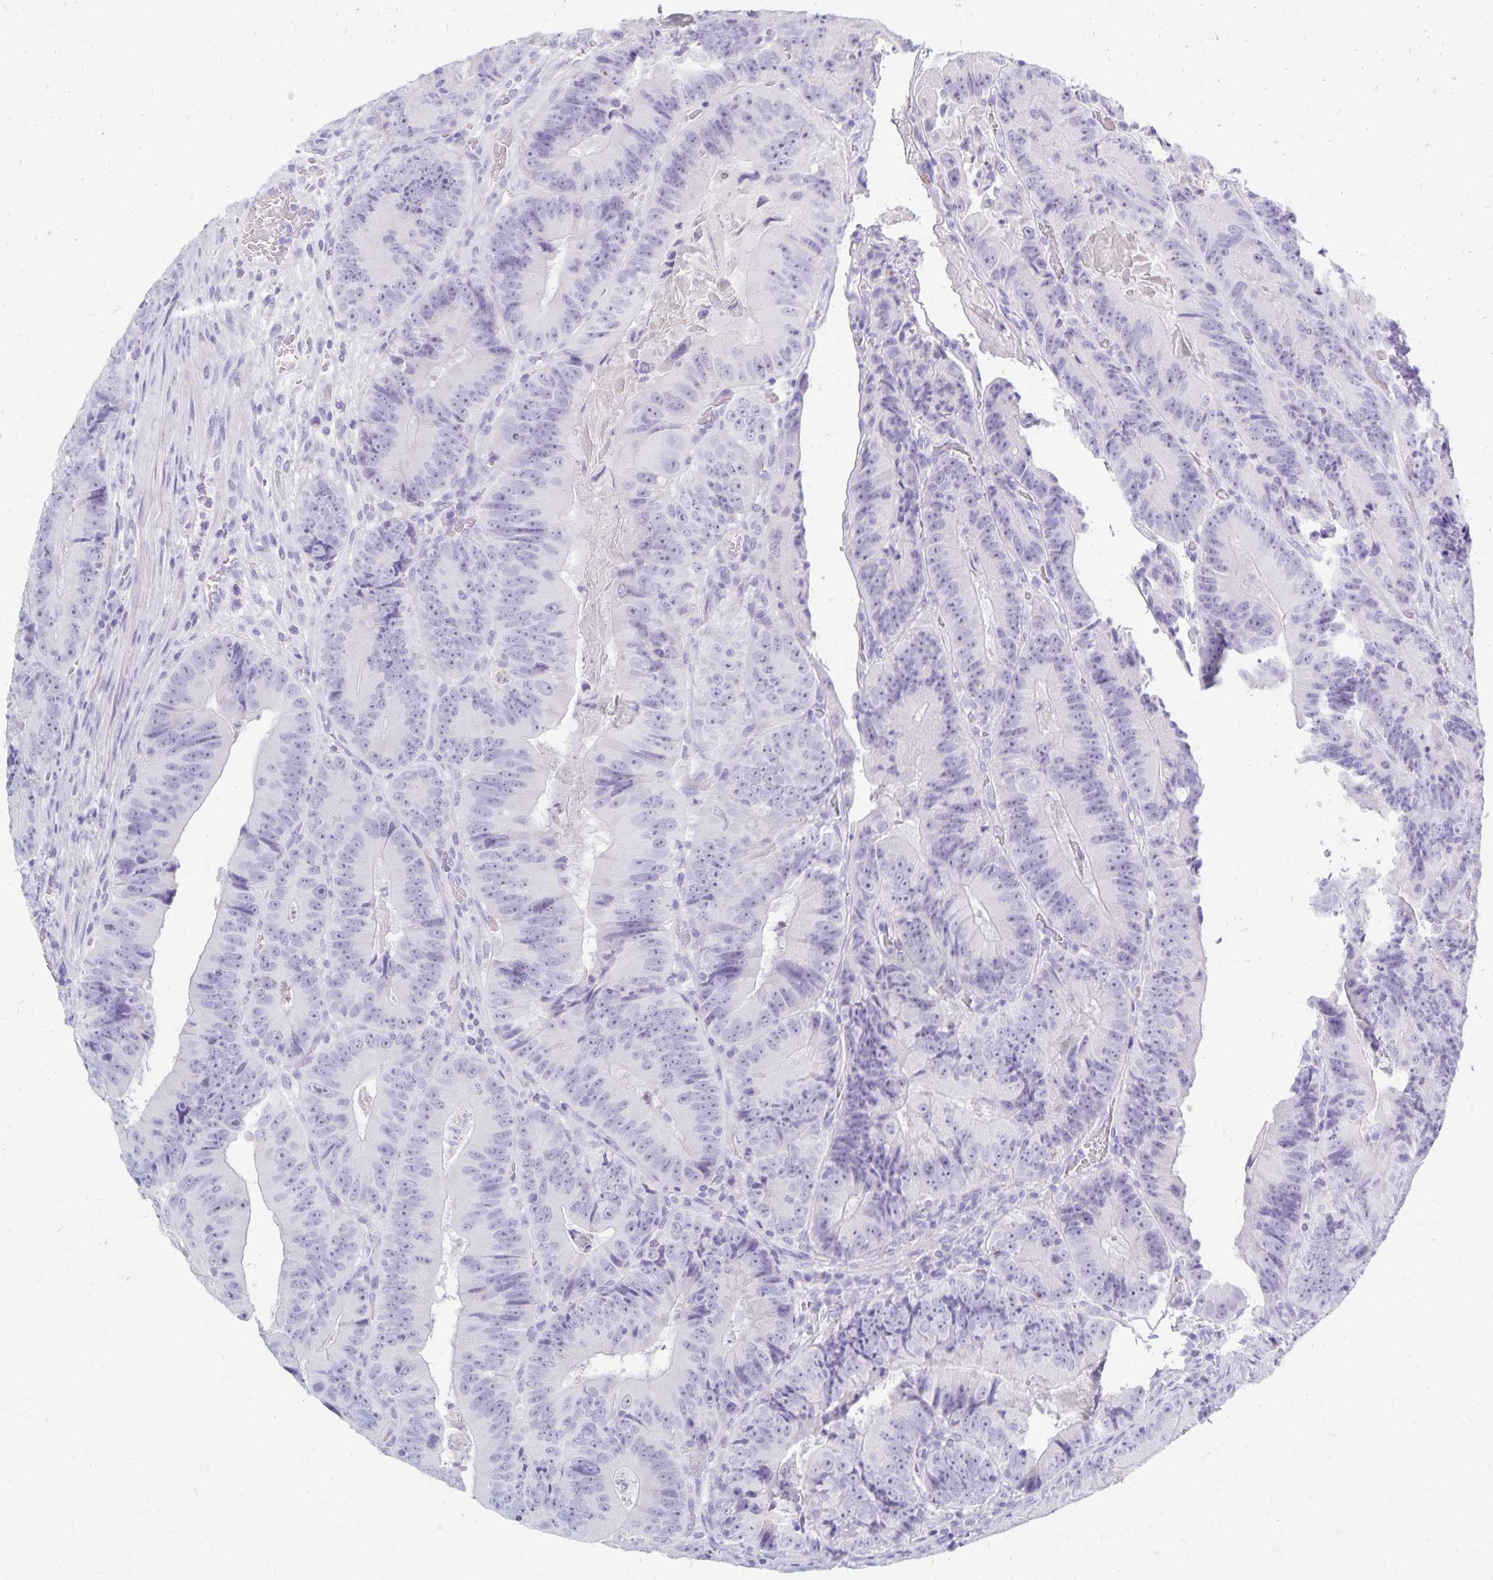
{"staining": {"intensity": "negative", "quantity": "none", "location": "none"}, "tissue": "colorectal cancer", "cell_type": "Tumor cells", "image_type": "cancer", "snomed": [{"axis": "morphology", "description": "Adenocarcinoma, NOS"}, {"axis": "topography", "description": "Colon"}], "caption": "This histopathology image is of colorectal adenocarcinoma stained with IHC to label a protein in brown with the nuclei are counter-stained blue. There is no staining in tumor cells.", "gene": "GPBAR1", "patient": {"sex": "female", "age": 86}}